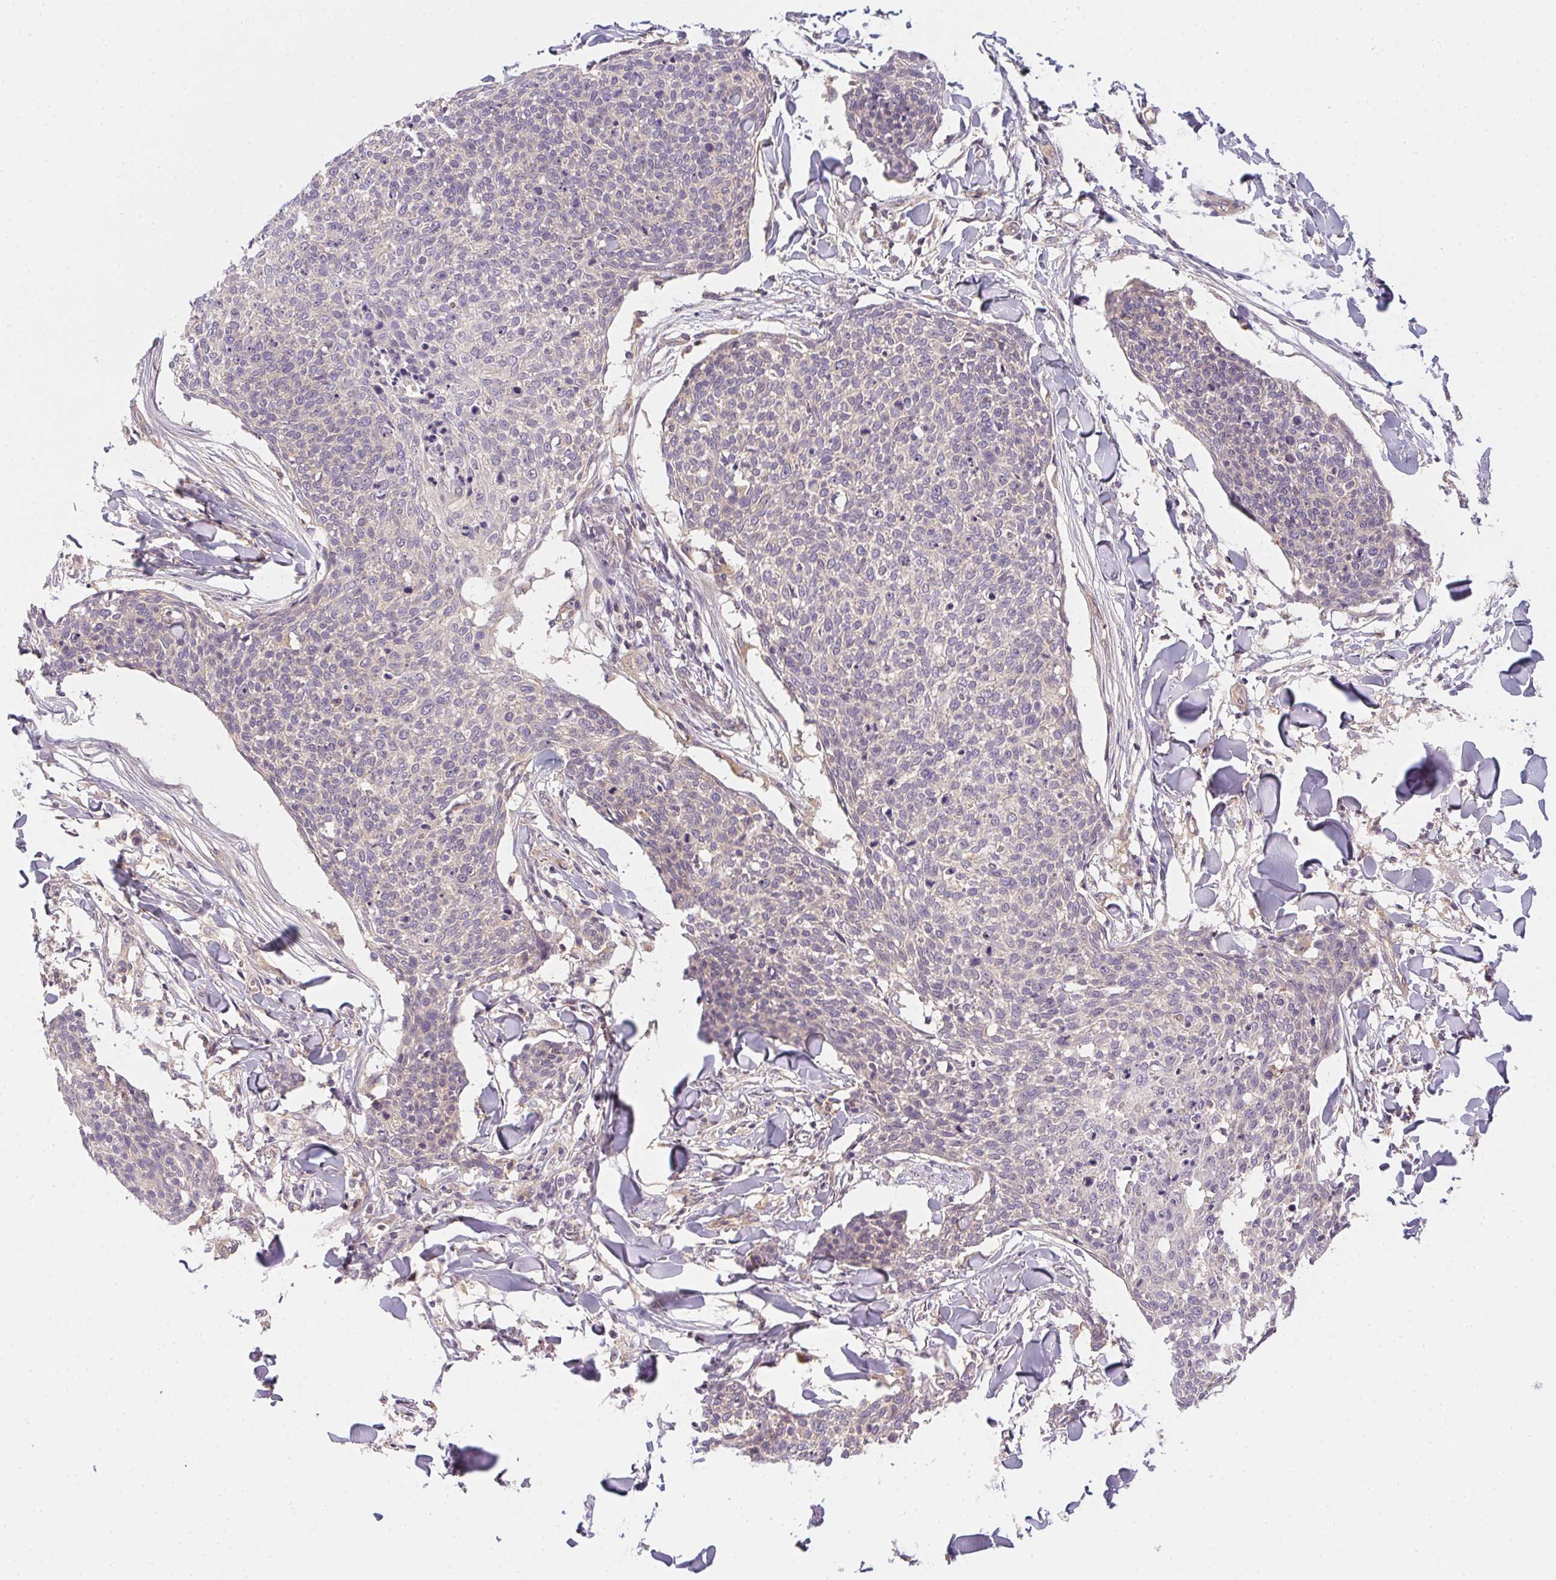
{"staining": {"intensity": "negative", "quantity": "none", "location": "none"}, "tissue": "skin cancer", "cell_type": "Tumor cells", "image_type": "cancer", "snomed": [{"axis": "morphology", "description": "Squamous cell carcinoma, NOS"}, {"axis": "topography", "description": "Skin"}, {"axis": "topography", "description": "Vulva"}], "caption": "A high-resolution histopathology image shows IHC staining of skin cancer, which demonstrates no significant positivity in tumor cells.", "gene": "PRKAA1", "patient": {"sex": "female", "age": 75}}